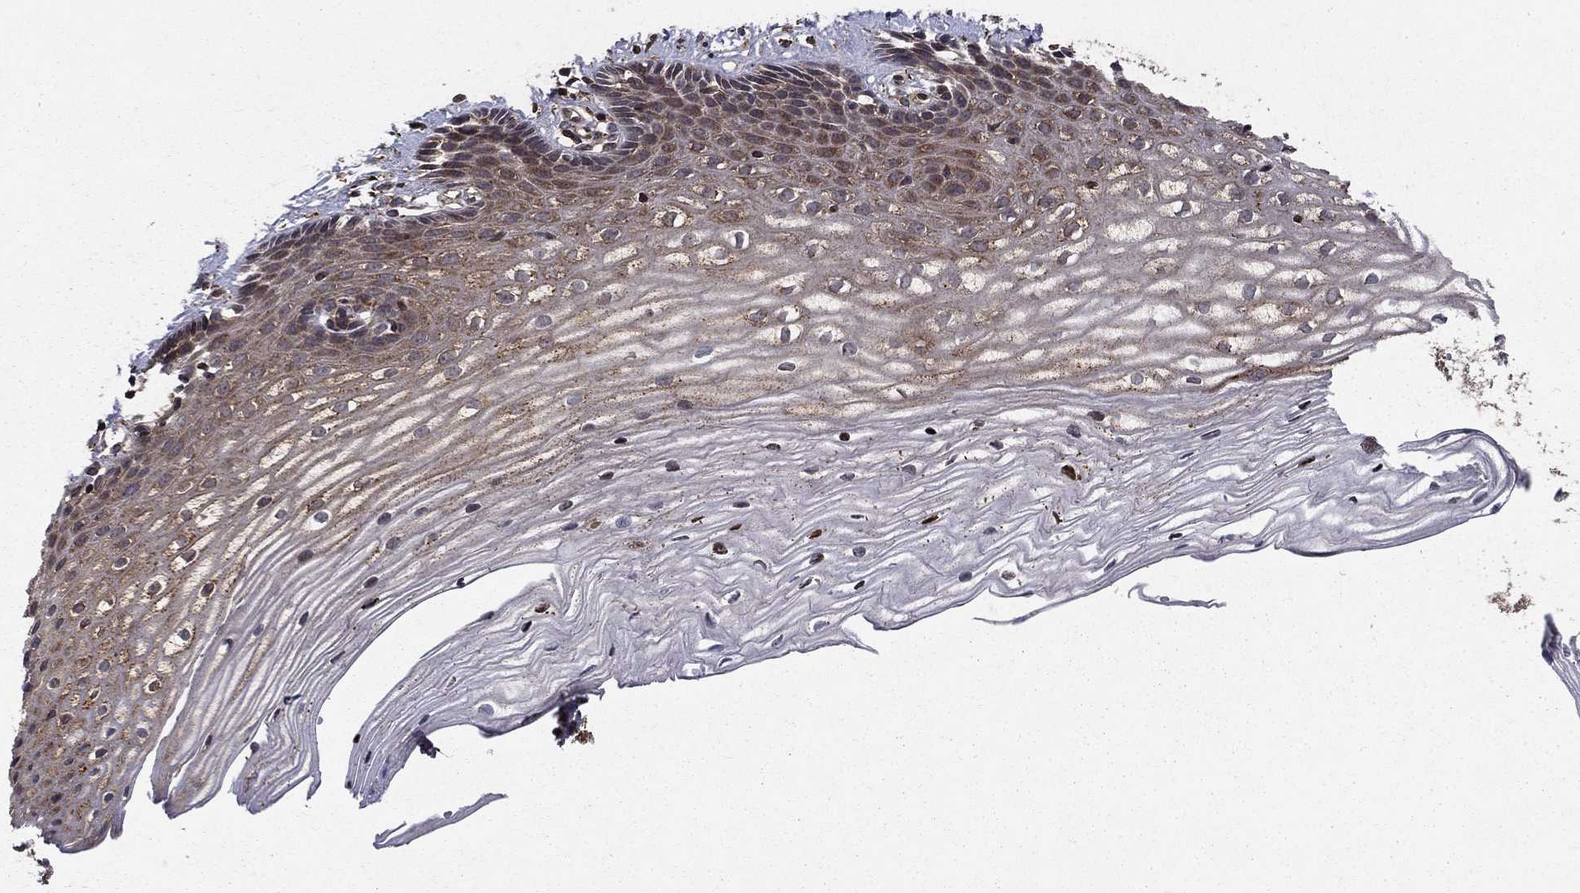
{"staining": {"intensity": "weak", "quantity": "25%-75%", "location": "cytoplasmic/membranous"}, "tissue": "cervix", "cell_type": "Glandular cells", "image_type": "normal", "snomed": [{"axis": "morphology", "description": "Normal tissue, NOS"}, {"axis": "topography", "description": "Cervix"}], "caption": "Normal cervix demonstrates weak cytoplasmic/membranous positivity in approximately 25%-75% of glandular cells, visualized by immunohistochemistry. (DAB (3,3'-diaminobenzidine) IHC, brown staining for protein, blue staining for nuclei).", "gene": "BABAM2", "patient": {"sex": "female", "age": 40}}